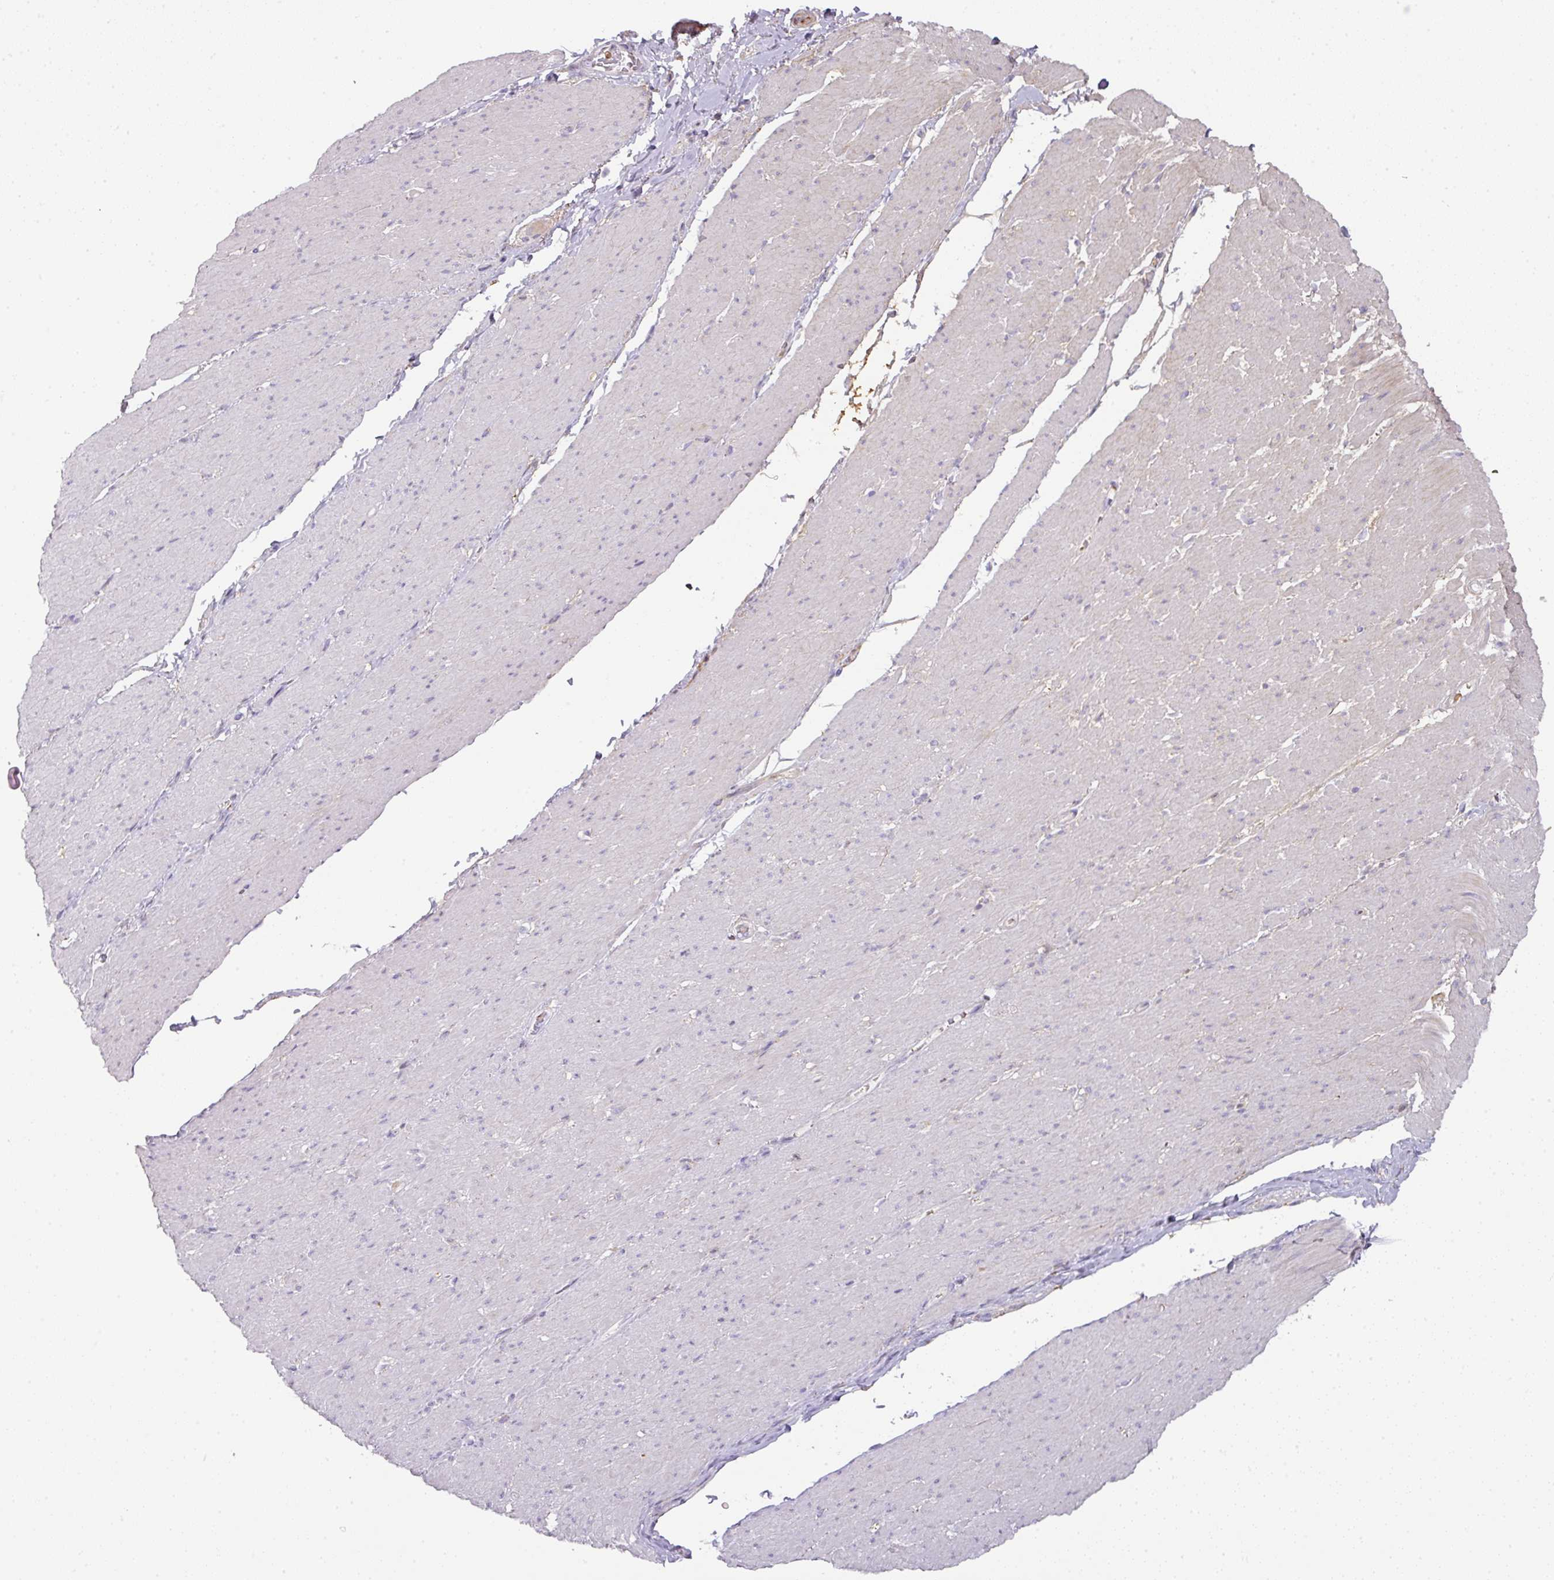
{"staining": {"intensity": "moderate", "quantity": "<25%", "location": "cytoplasmic/membranous"}, "tissue": "smooth muscle", "cell_type": "Smooth muscle cells", "image_type": "normal", "snomed": [{"axis": "morphology", "description": "Normal tissue, NOS"}, {"axis": "topography", "description": "Smooth muscle"}, {"axis": "topography", "description": "Rectum"}], "caption": "This image reveals immunohistochemistry (IHC) staining of normal human smooth muscle, with low moderate cytoplasmic/membranous positivity in about <25% of smooth muscle cells.", "gene": "CCZ1B", "patient": {"sex": "male", "age": 53}}